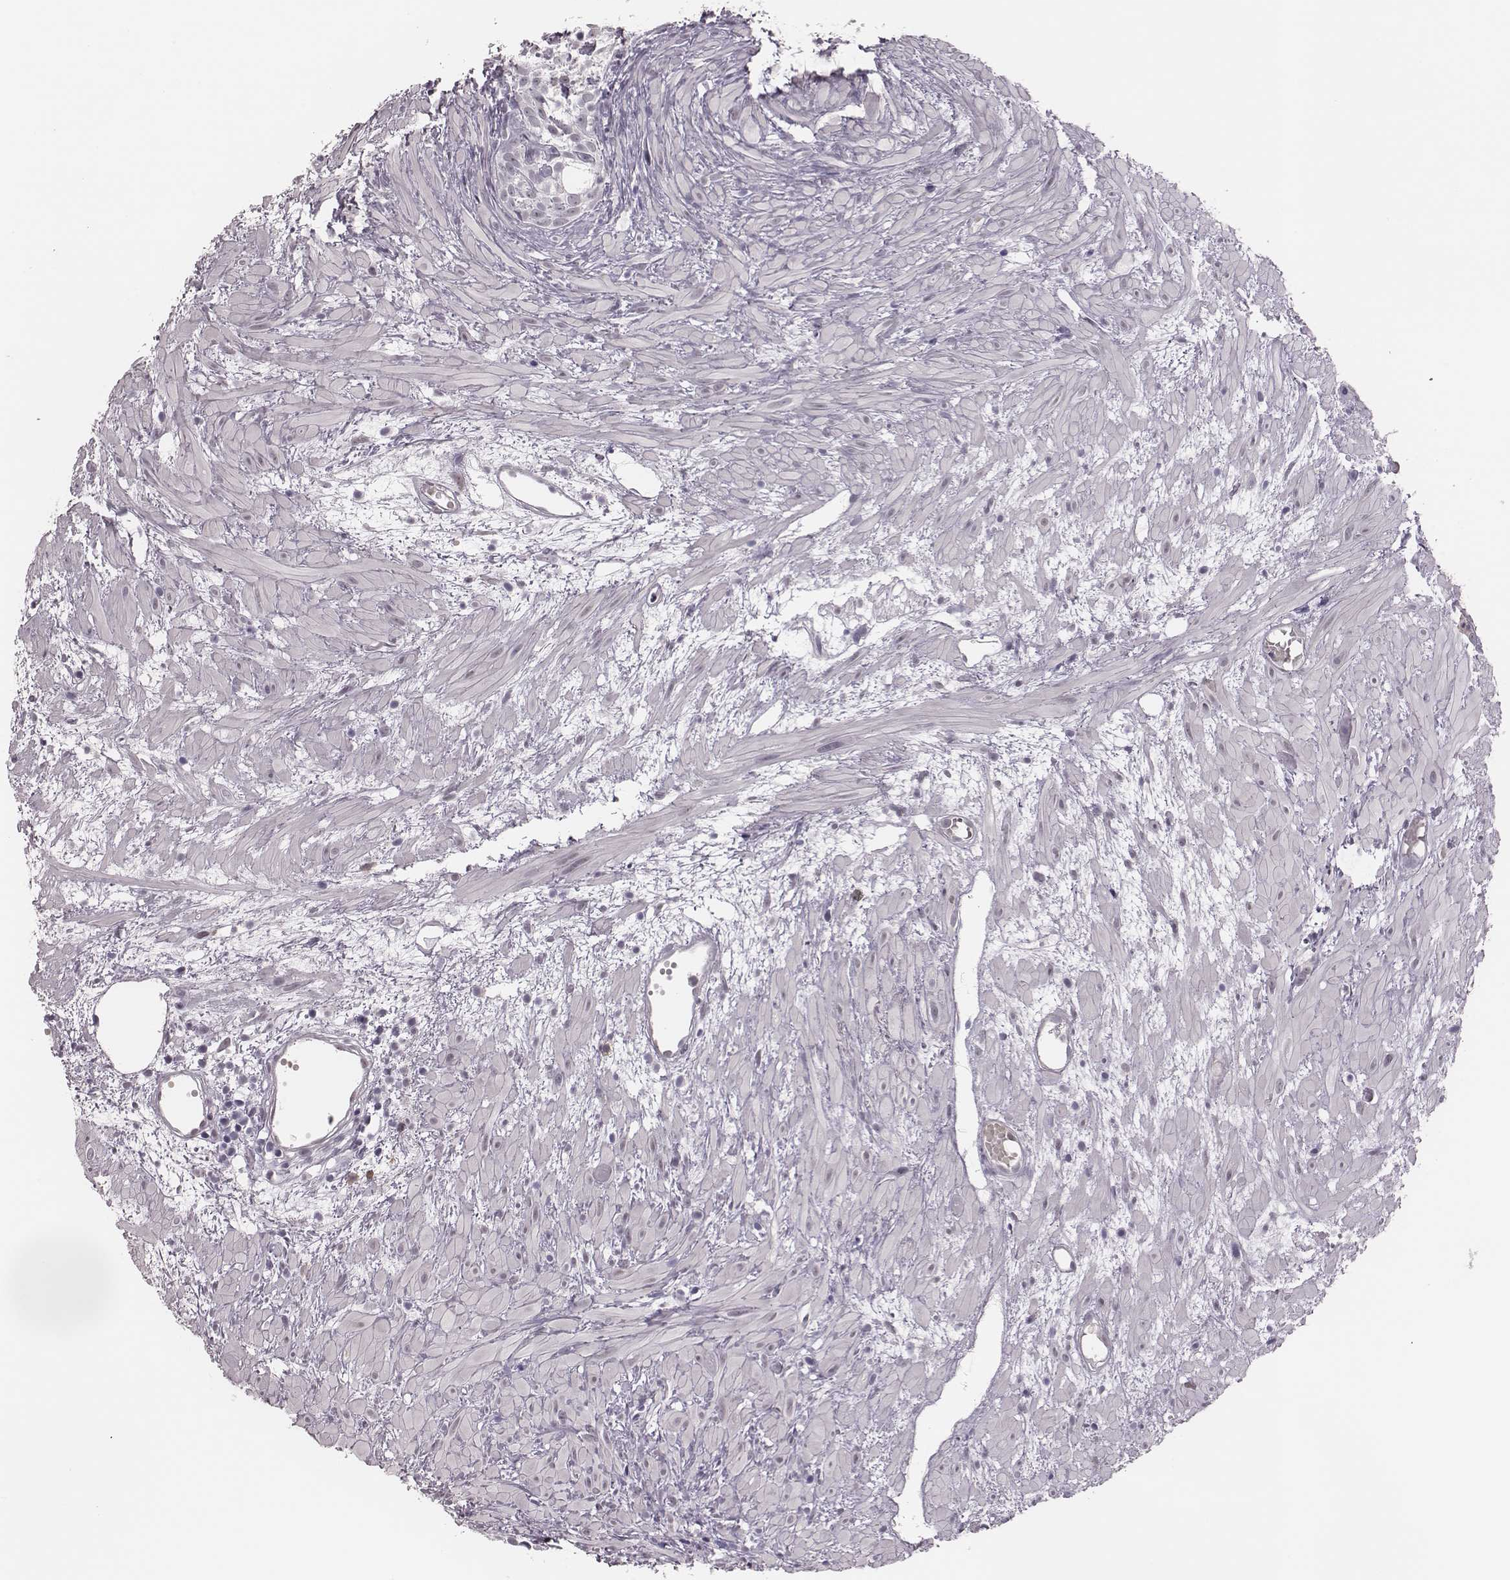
{"staining": {"intensity": "negative", "quantity": "none", "location": "none"}, "tissue": "prostate cancer", "cell_type": "Tumor cells", "image_type": "cancer", "snomed": [{"axis": "morphology", "description": "Adenocarcinoma, High grade"}, {"axis": "topography", "description": "Prostate"}], "caption": "This is a photomicrograph of immunohistochemistry staining of prostate cancer, which shows no positivity in tumor cells.", "gene": "PBK", "patient": {"sex": "male", "age": 79}}